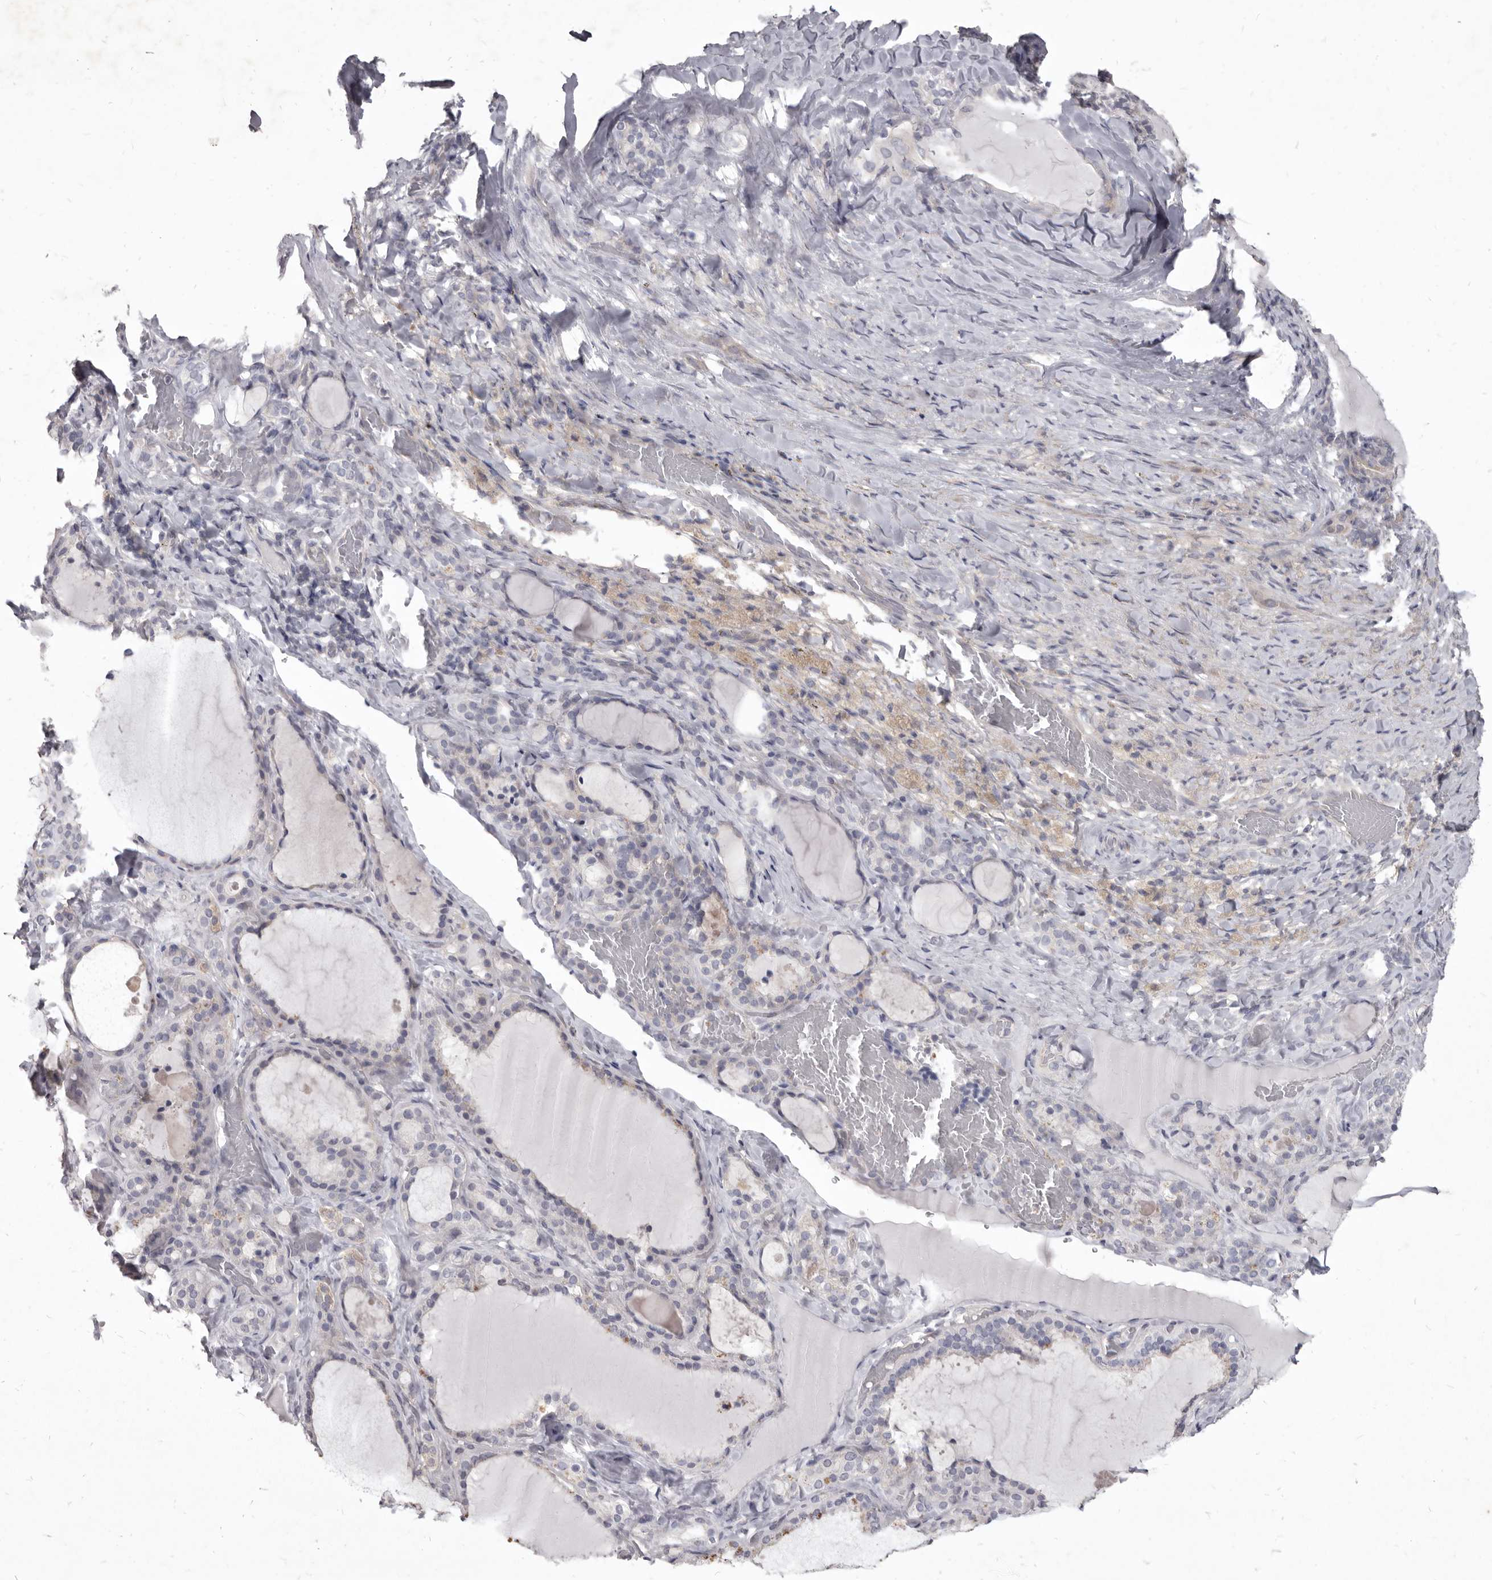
{"staining": {"intensity": "negative", "quantity": "none", "location": "none"}, "tissue": "thyroid gland", "cell_type": "Glandular cells", "image_type": "normal", "snomed": [{"axis": "morphology", "description": "Normal tissue, NOS"}, {"axis": "topography", "description": "Thyroid gland"}], "caption": "A high-resolution image shows immunohistochemistry (IHC) staining of unremarkable thyroid gland, which shows no significant staining in glandular cells. (DAB (3,3'-diaminobenzidine) IHC visualized using brightfield microscopy, high magnification).", "gene": "GSK3B", "patient": {"sex": "female", "age": 22}}